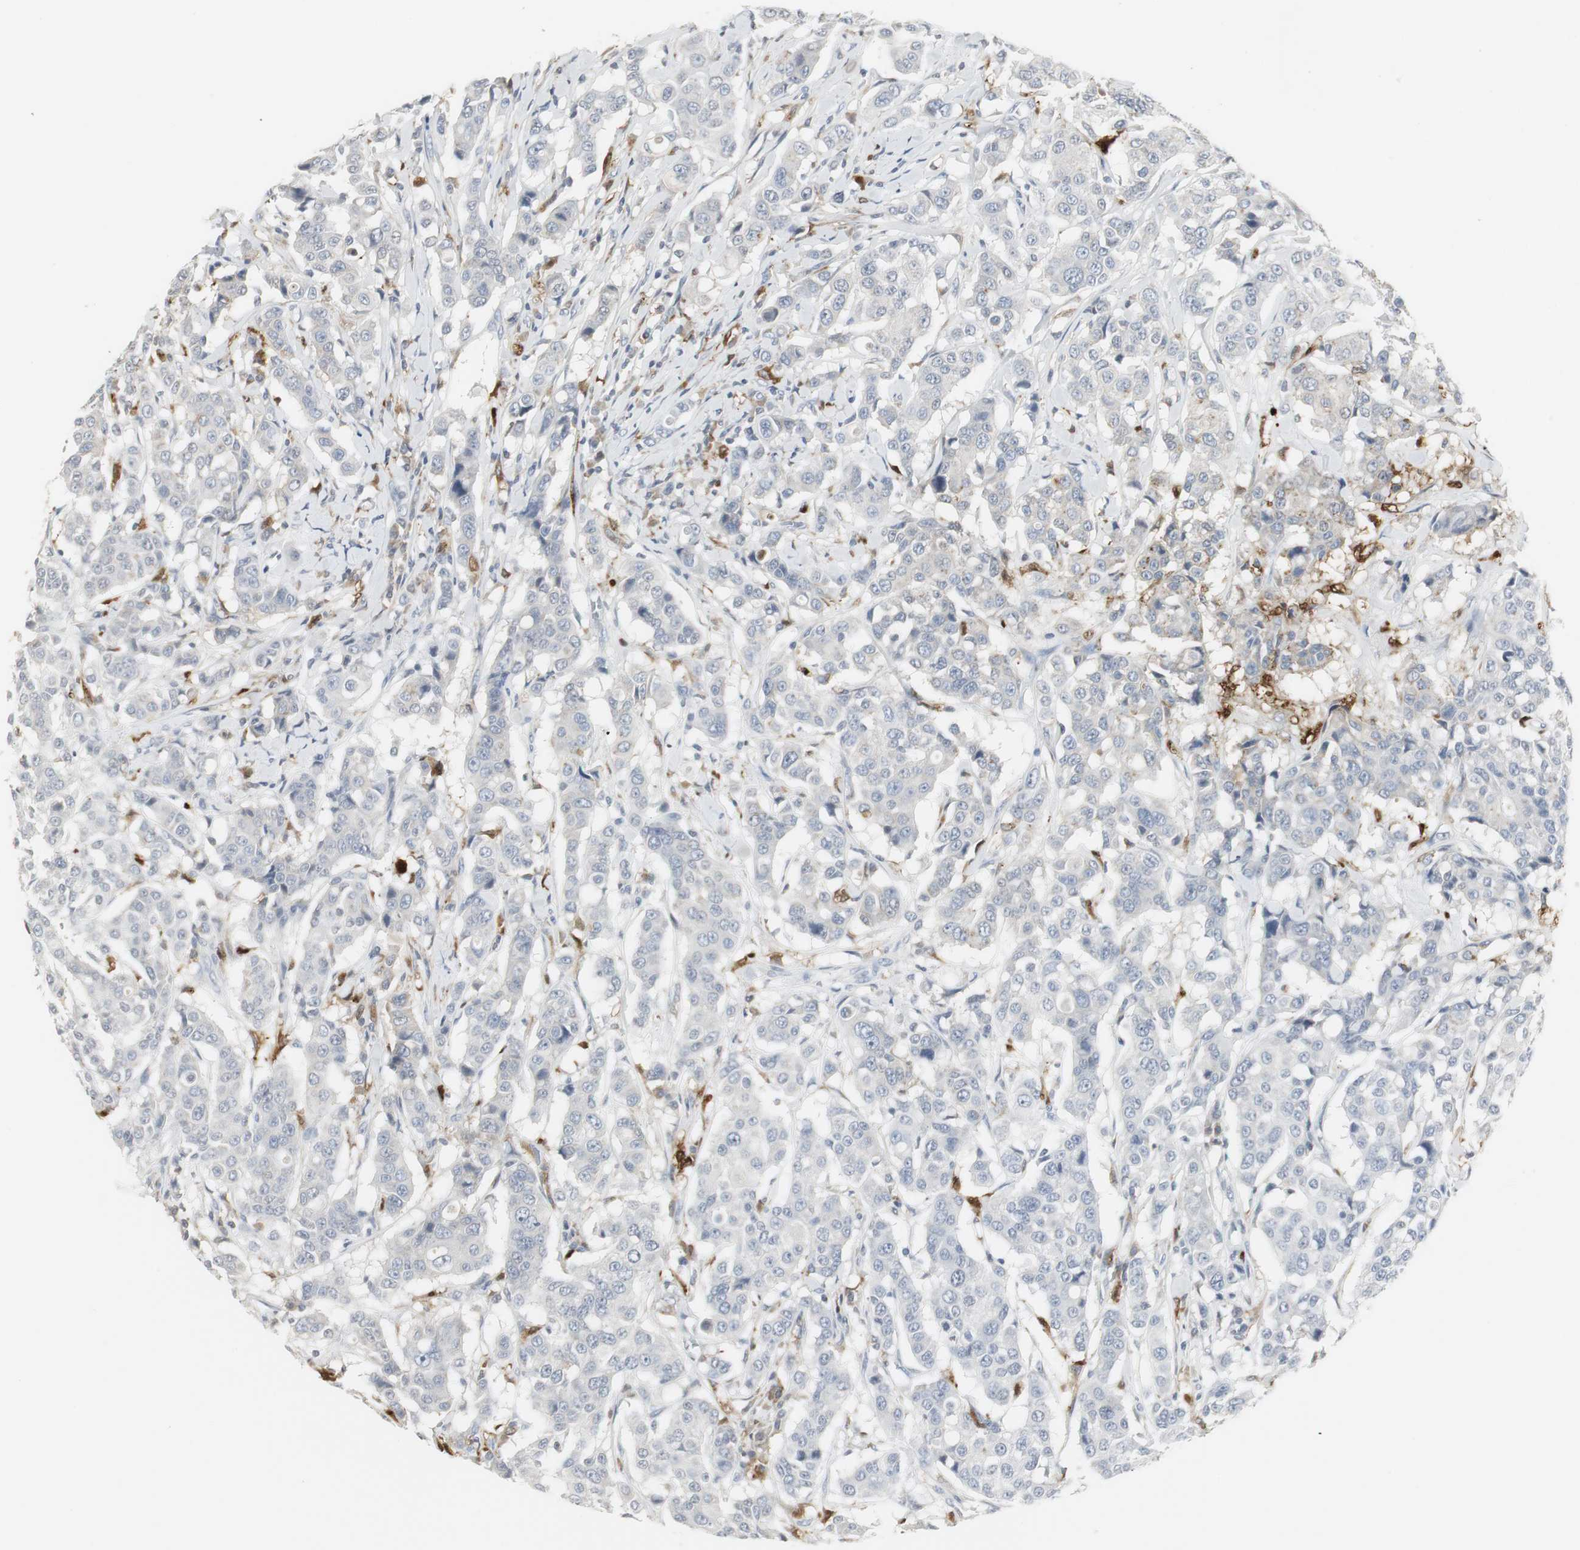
{"staining": {"intensity": "negative", "quantity": "none", "location": "none"}, "tissue": "breast cancer", "cell_type": "Tumor cells", "image_type": "cancer", "snomed": [{"axis": "morphology", "description": "Duct carcinoma"}, {"axis": "topography", "description": "Breast"}], "caption": "Immunohistochemistry (IHC) micrograph of breast intraductal carcinoma stained for a protein (brown), which reveals no expression in tumor cells.", "gene": "PI15", "patient": {"sex": "female", "age": 27}}